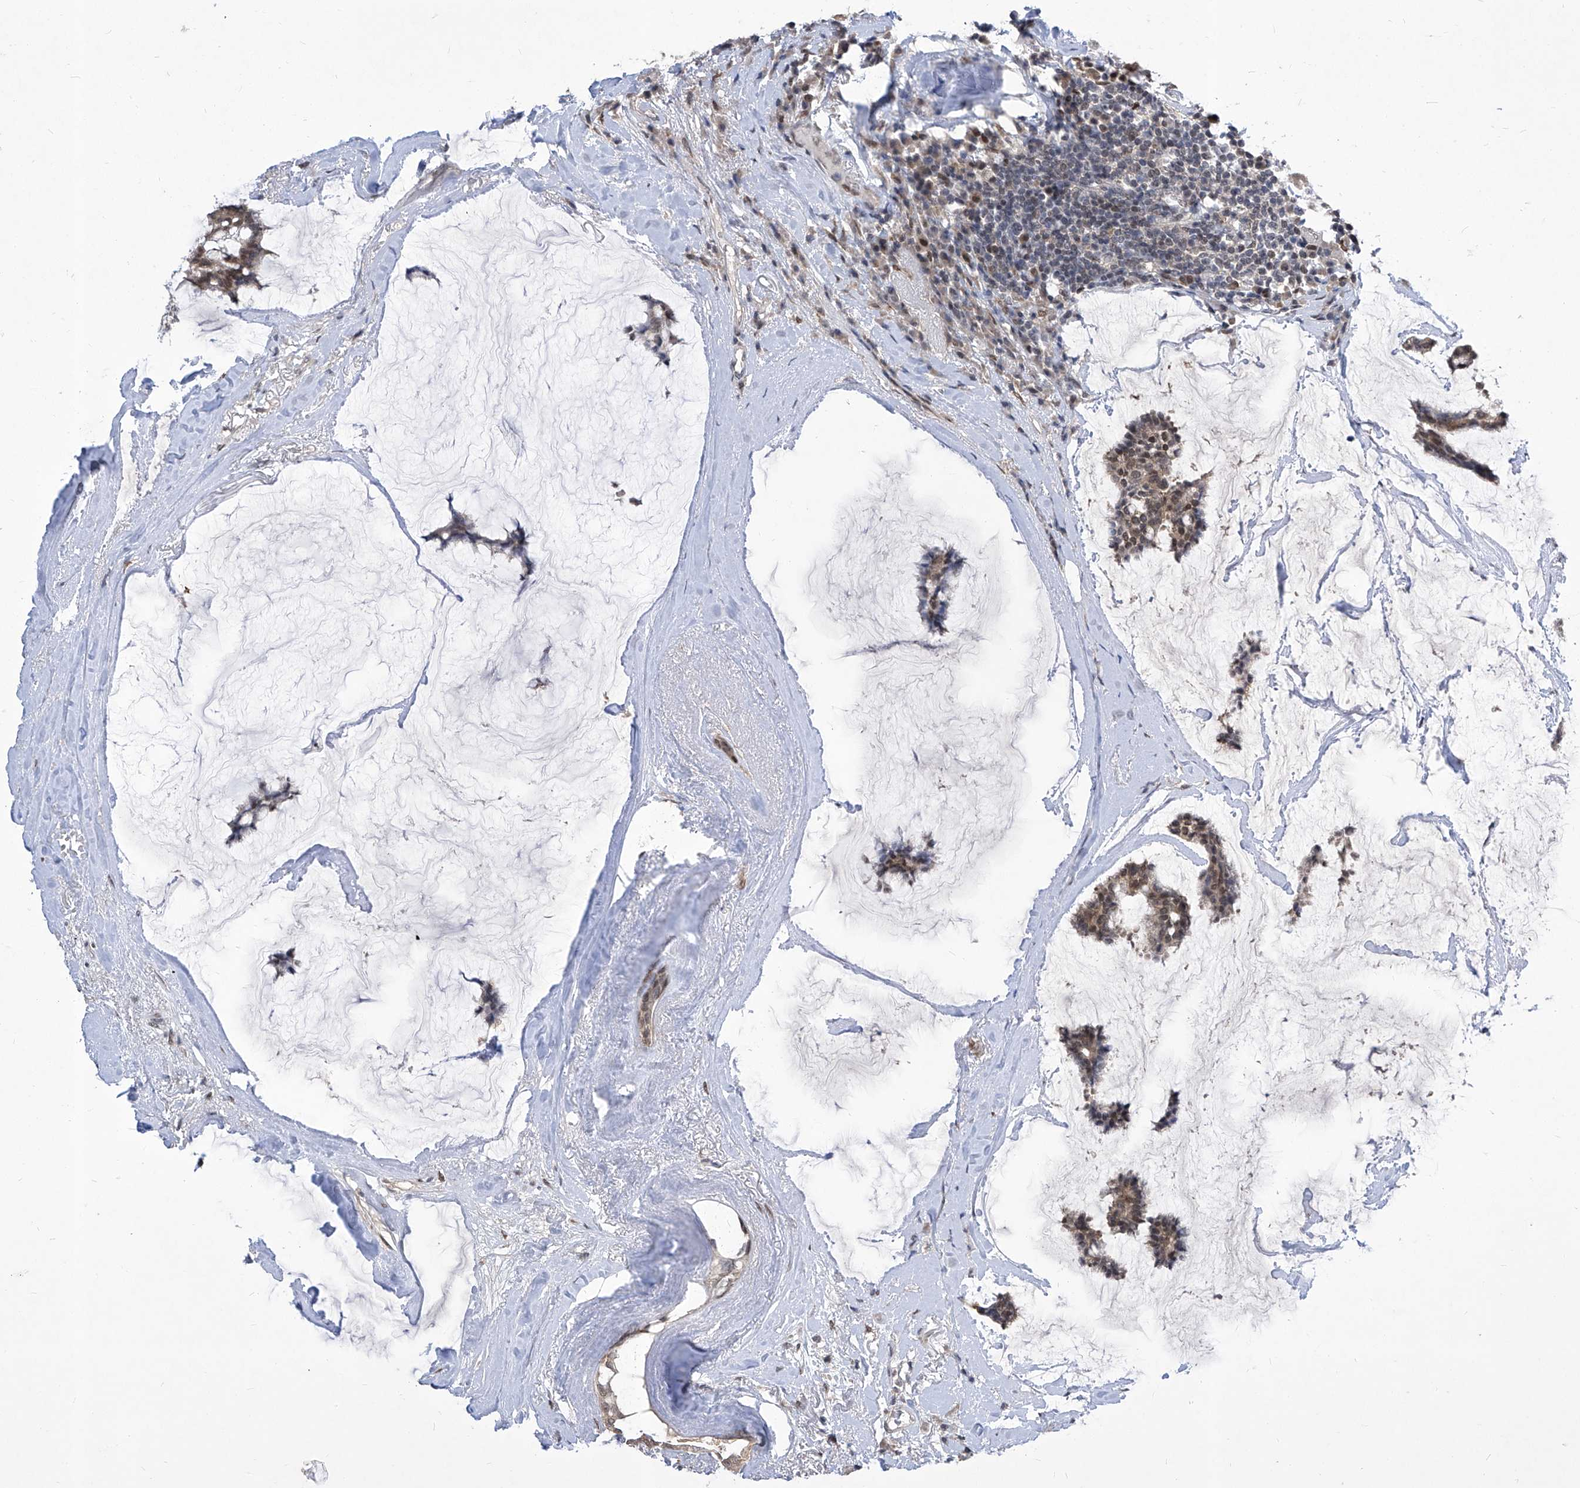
{"staining": {"intensity": "moderate", "quantity": ">75%", "location": "cytoplasmic/membranous,nuclear"}, "tissue": "breast cancer", "cell_type": "Tumor cells", "image_type": "cancer", "snomed": [{"axis": "morphology", "description": "Duct carcinoma"}, {"axis": "topography", "description": "Breast"}], "caption": "A high-resolution image shows immunohistochemistry staining of breast infiltrating ductal carcinoma, which shows moderate cytoplasmic/membranous and nuclear positivity in approximately >75% of tumor cells. The staining was performed using DAB (3,3'-diaminobenzidine), with brown indicating positive protein expression. Nuclei are stained blue with hematoxylin.", "gene": "CETN2", "patient": {"sex": "female", "age": 93}}